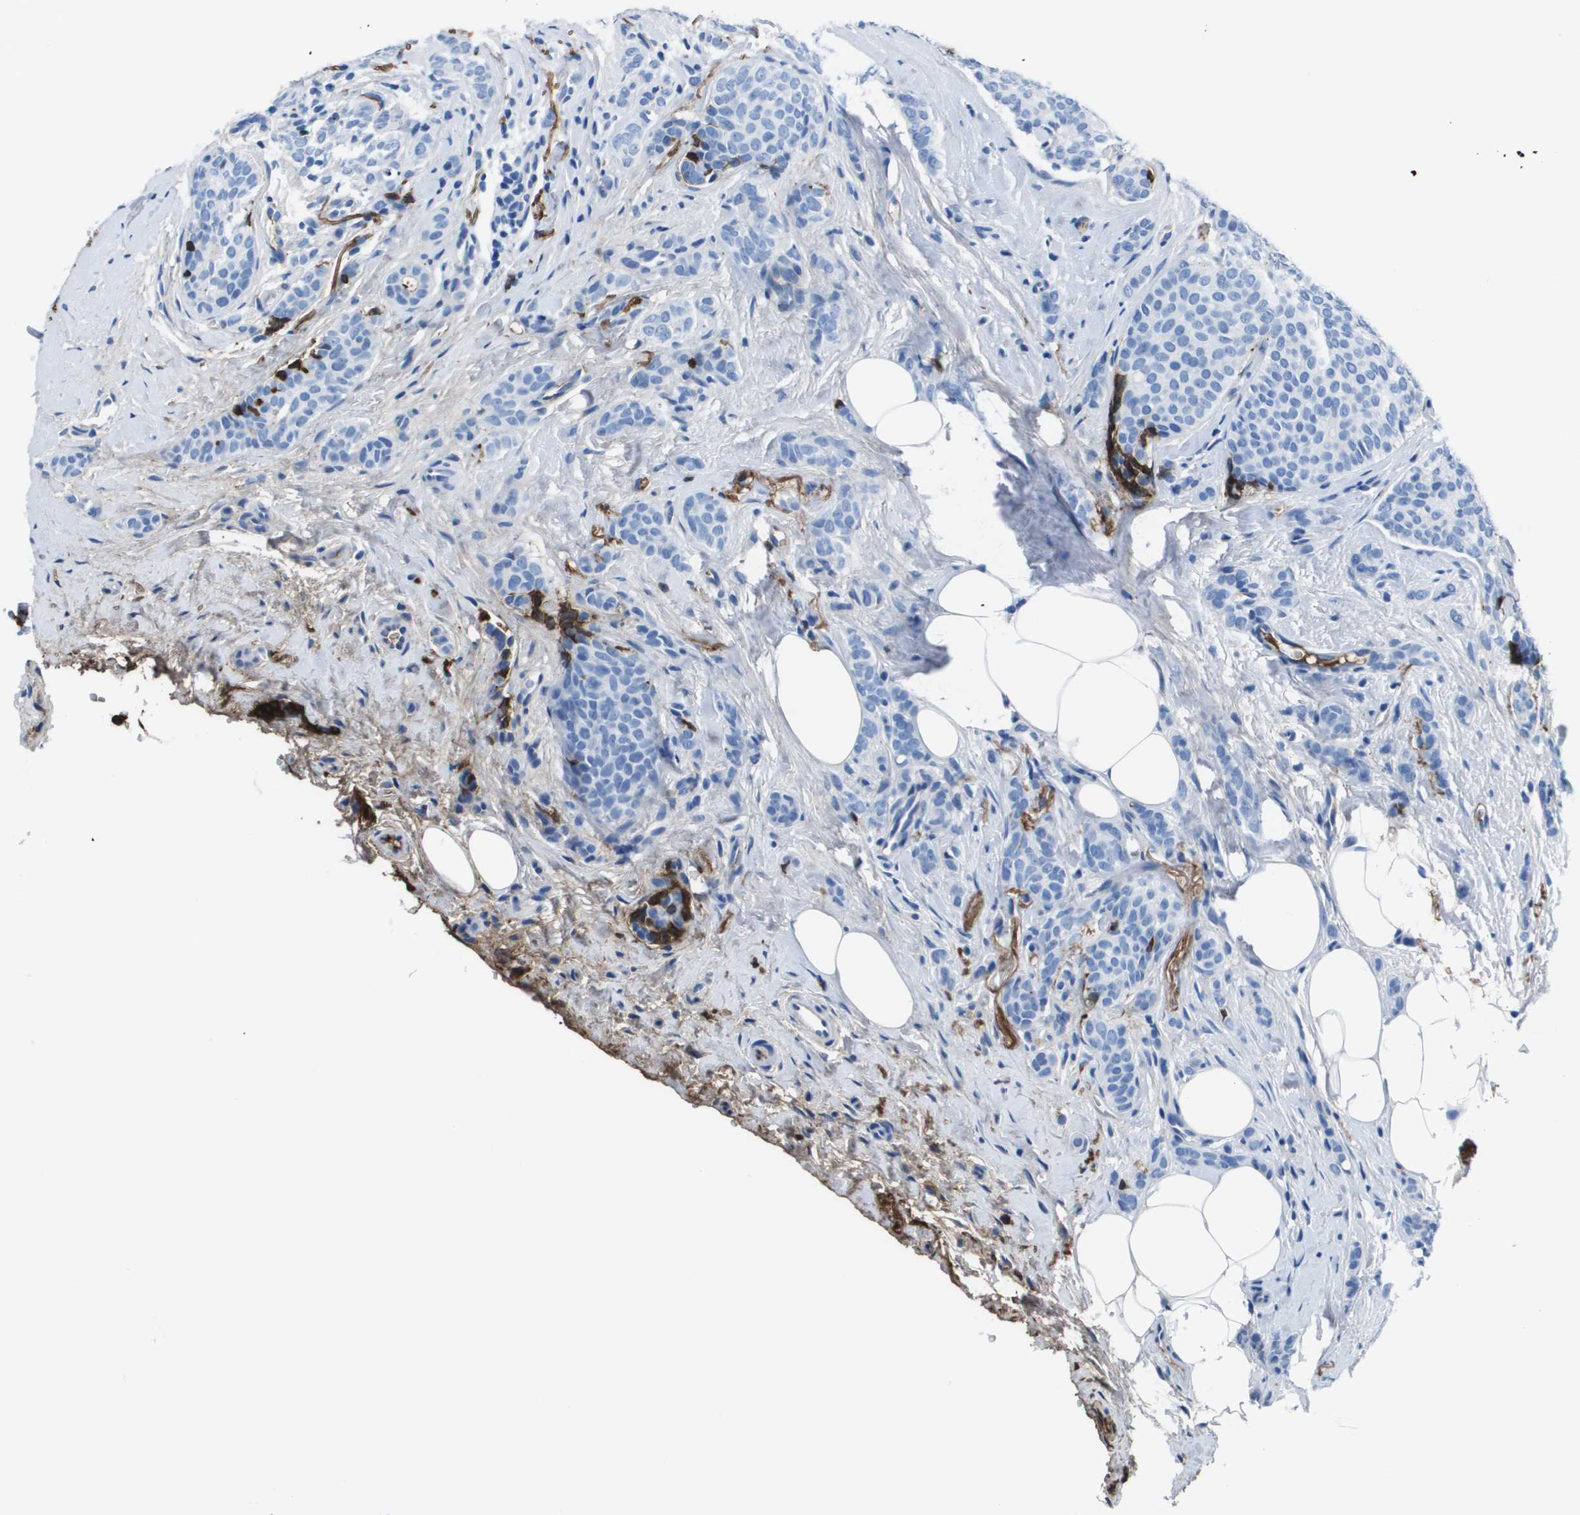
{"staining": {"intensity": "negative", "quantity": "none", "location": "none"}, "tissue": "breast cancer", "cell_type": "Tumor cells", "image_type": "cancer", "snomed": [{"axis": "morphology", "description": "Lobular carcinoma"}, {"axis": "topography", "description": "Skin"}, {"axis": "topography", "description": "Breast"}], "caption": "DAB (3,3'-diaminobenzidine) immunohistochemical staining of human breast lobular carcinoma exhibits no significant staining in tumor cells. (Stains: DAB IHC with hematoxylin counter stain, Microscopy: brightfield microscopy at high magnification).", "gene": "VTN", "patient": {"sex": "female", "age": 46}}